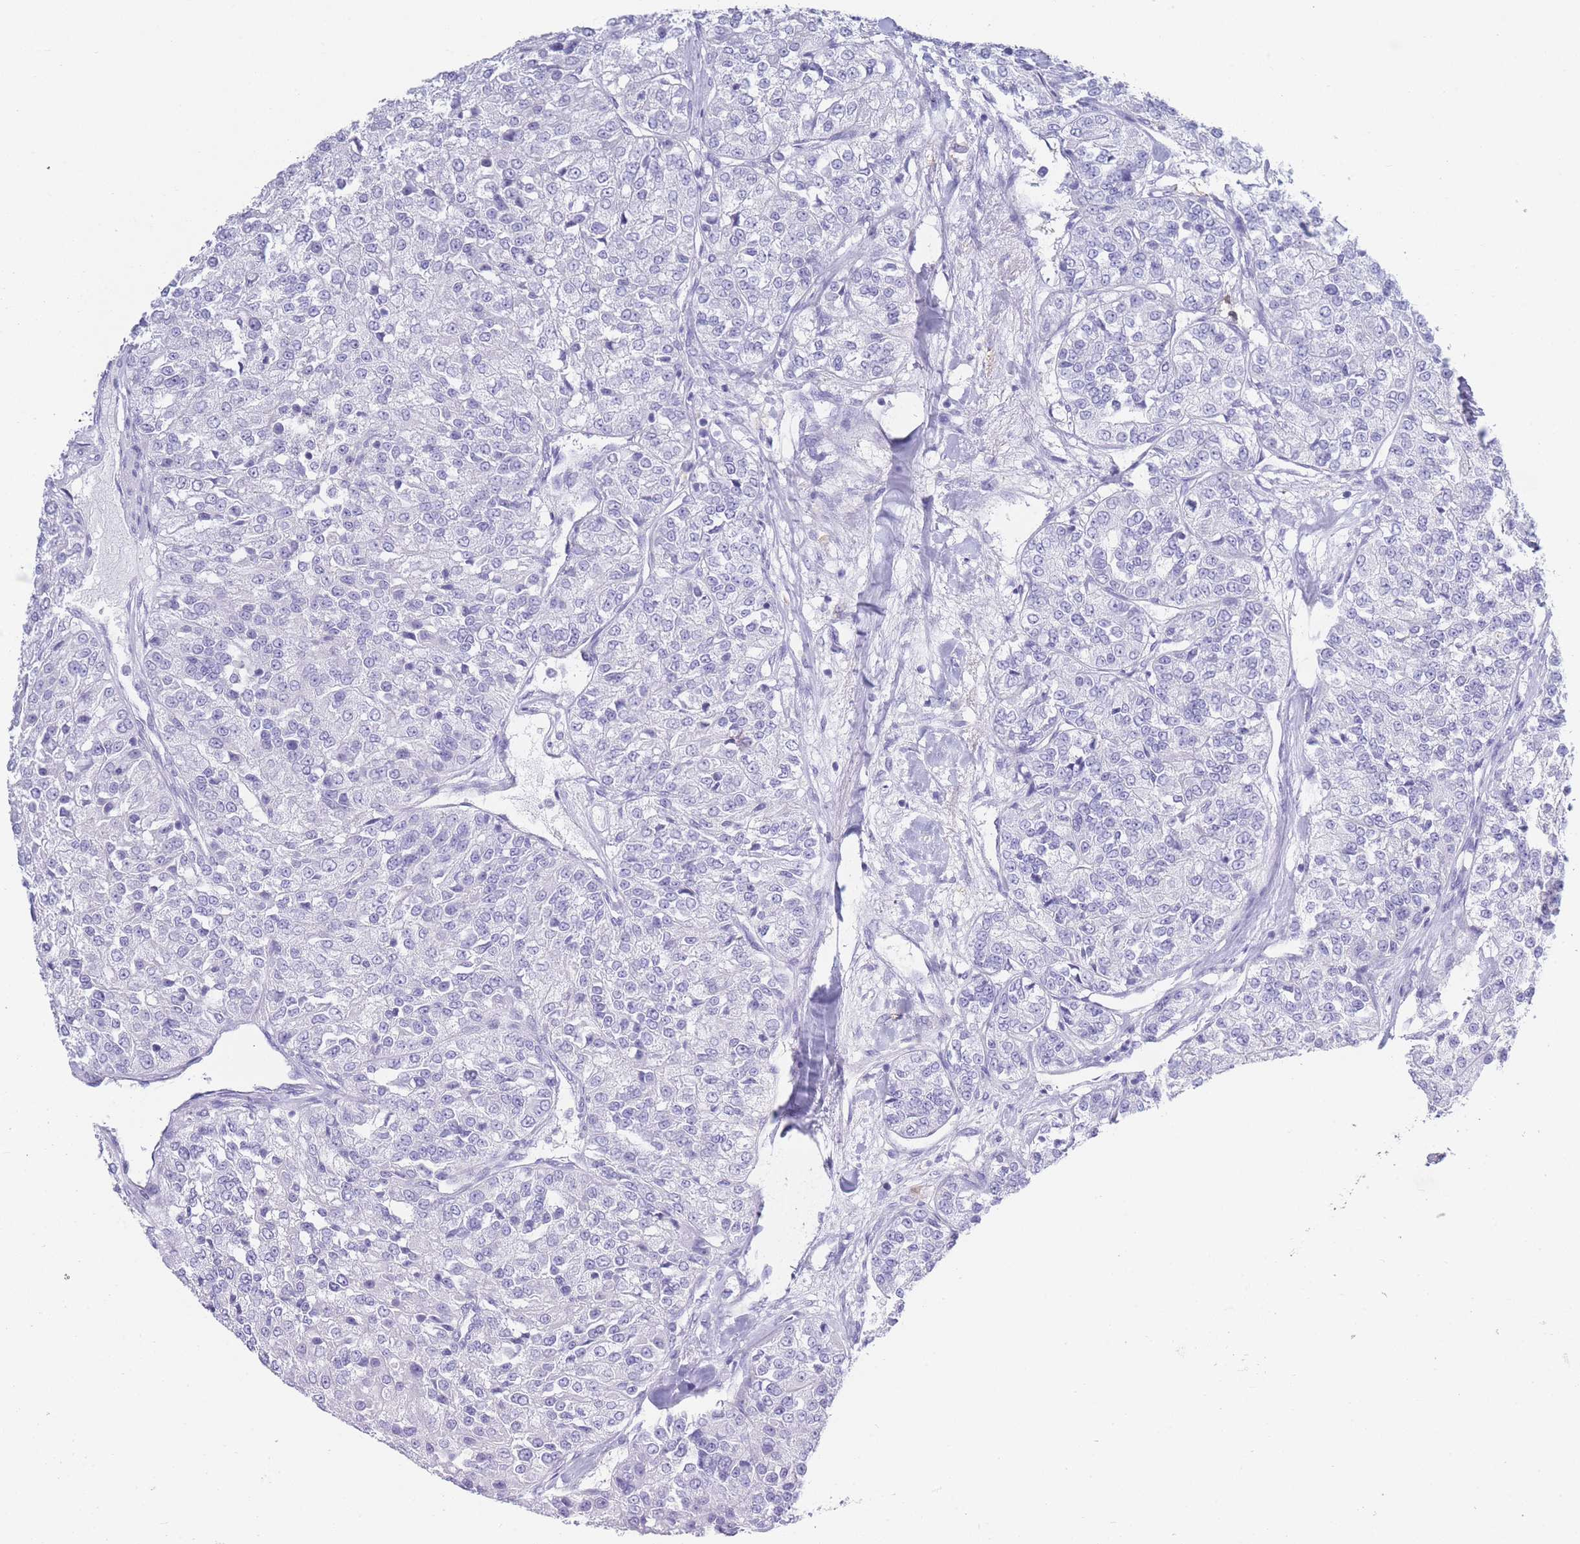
{"staining": {"intensity": "negative", "quantity": "none", "location": "none"}, "tissue": "renal cancer", "cell_type": "Tumor cells", "image_type": "cancer", "snomed": [{"axis": "morphology", "description": "Adenocarcinoma, NOS"}, {"axis": "topography", "description": "Kidney"}], "caption": "Human renal adenocarcinoma stained for a protein using immunohistochemistry (IHC) displays no positivity in tumor cells.", "gene": "CD37", "patient": {"sex": "female", "age": 63}}